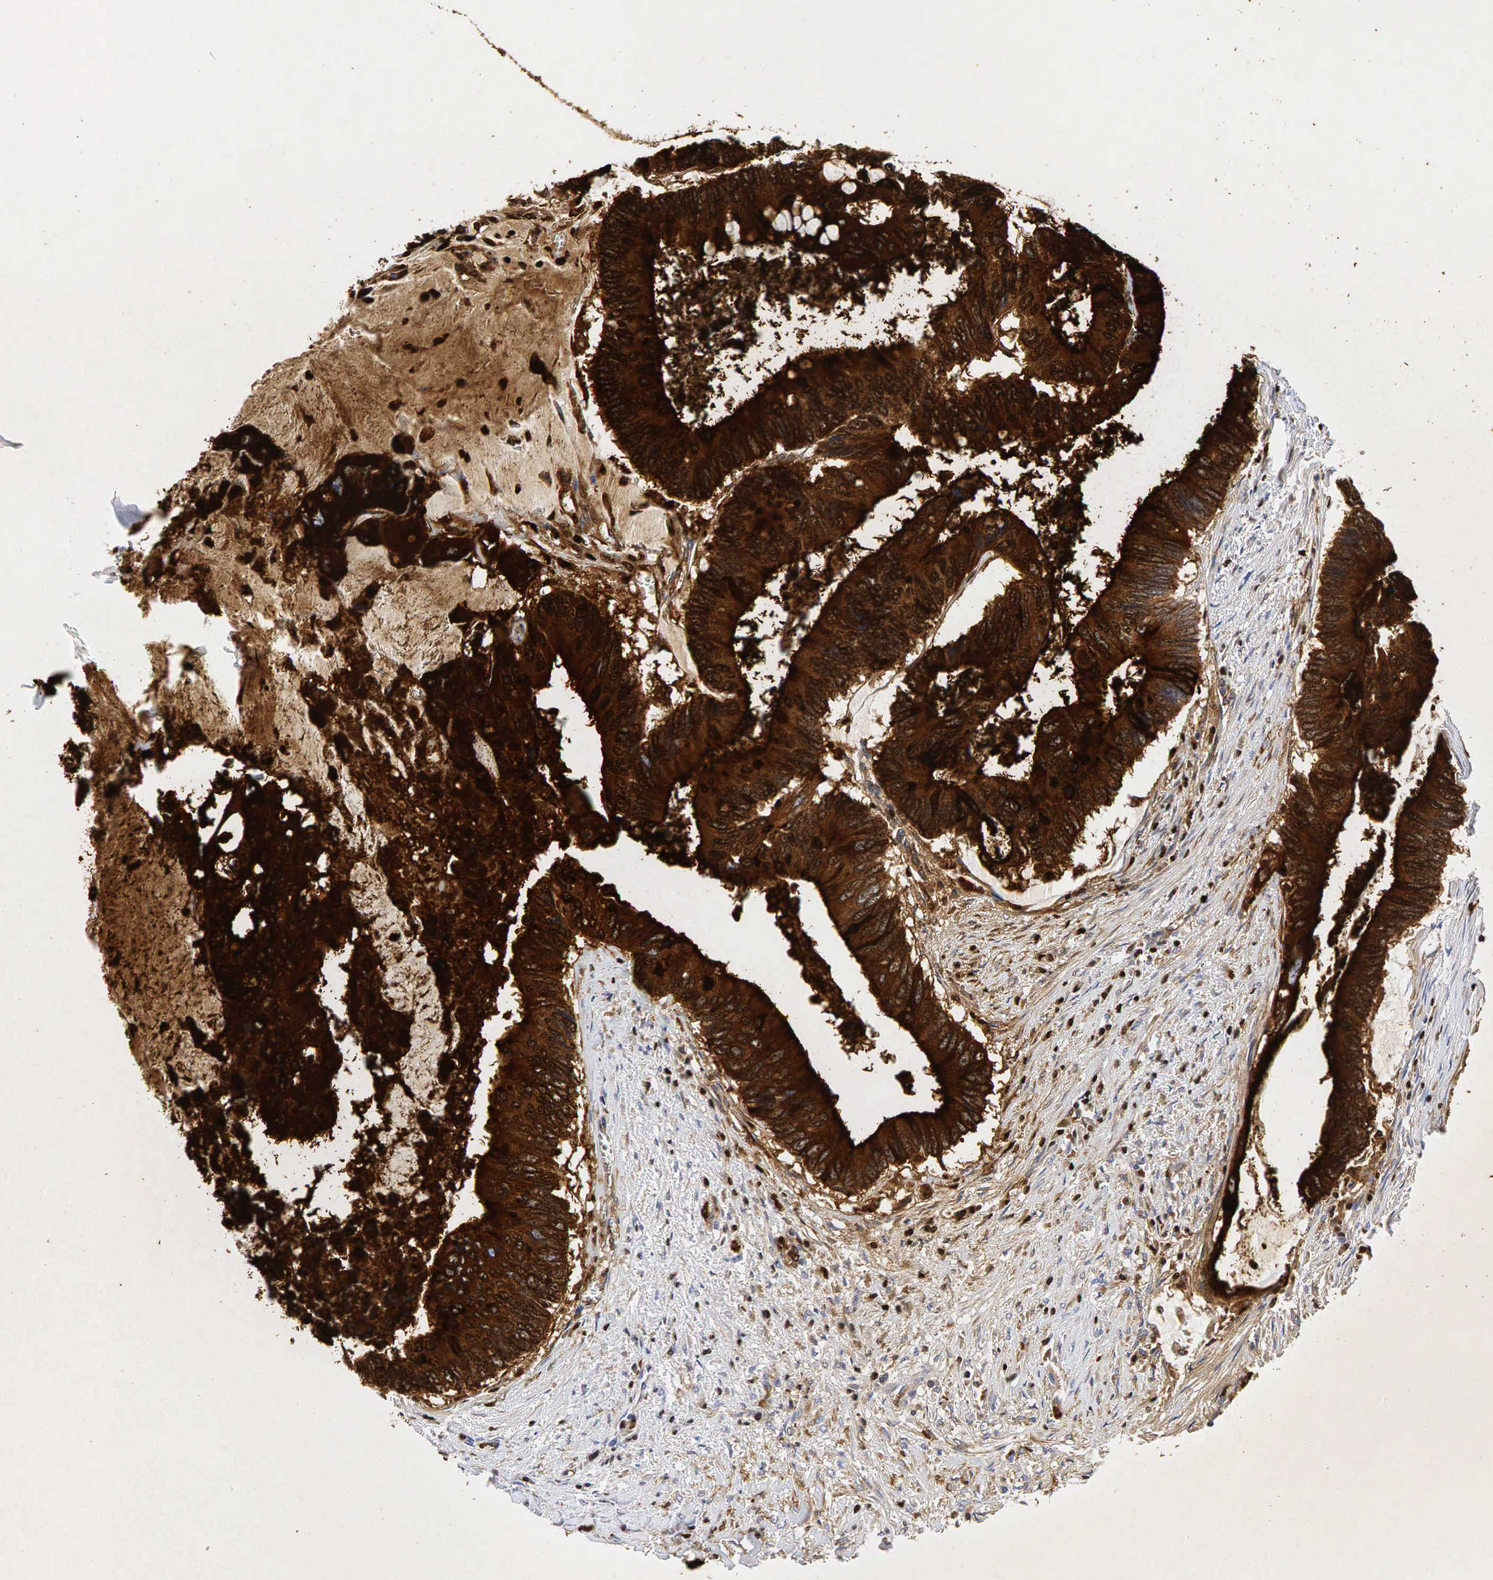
{"staining": {"intensity": "strong", "quantity": ">75%", "location": "cytoplasmic/membranous"}, "tissue": "colorectal cancer", "cell_type": "Tumor cells", "image_type": "cancer", "snomed": [{"axis": "morphology", "description": "Adenocarcinoma, NOS"}, {"axis": "topography", "description": "Colon"}], "caption": "The histopathology image displays immunohistochemical staining of colorectal cancer. There is strong cytoplasmic/membranous positivity is appreciated in approximately >75% of tumor cells.", "gene": "CEACAM5", "patient": {"sex": "male", "age": 65}}